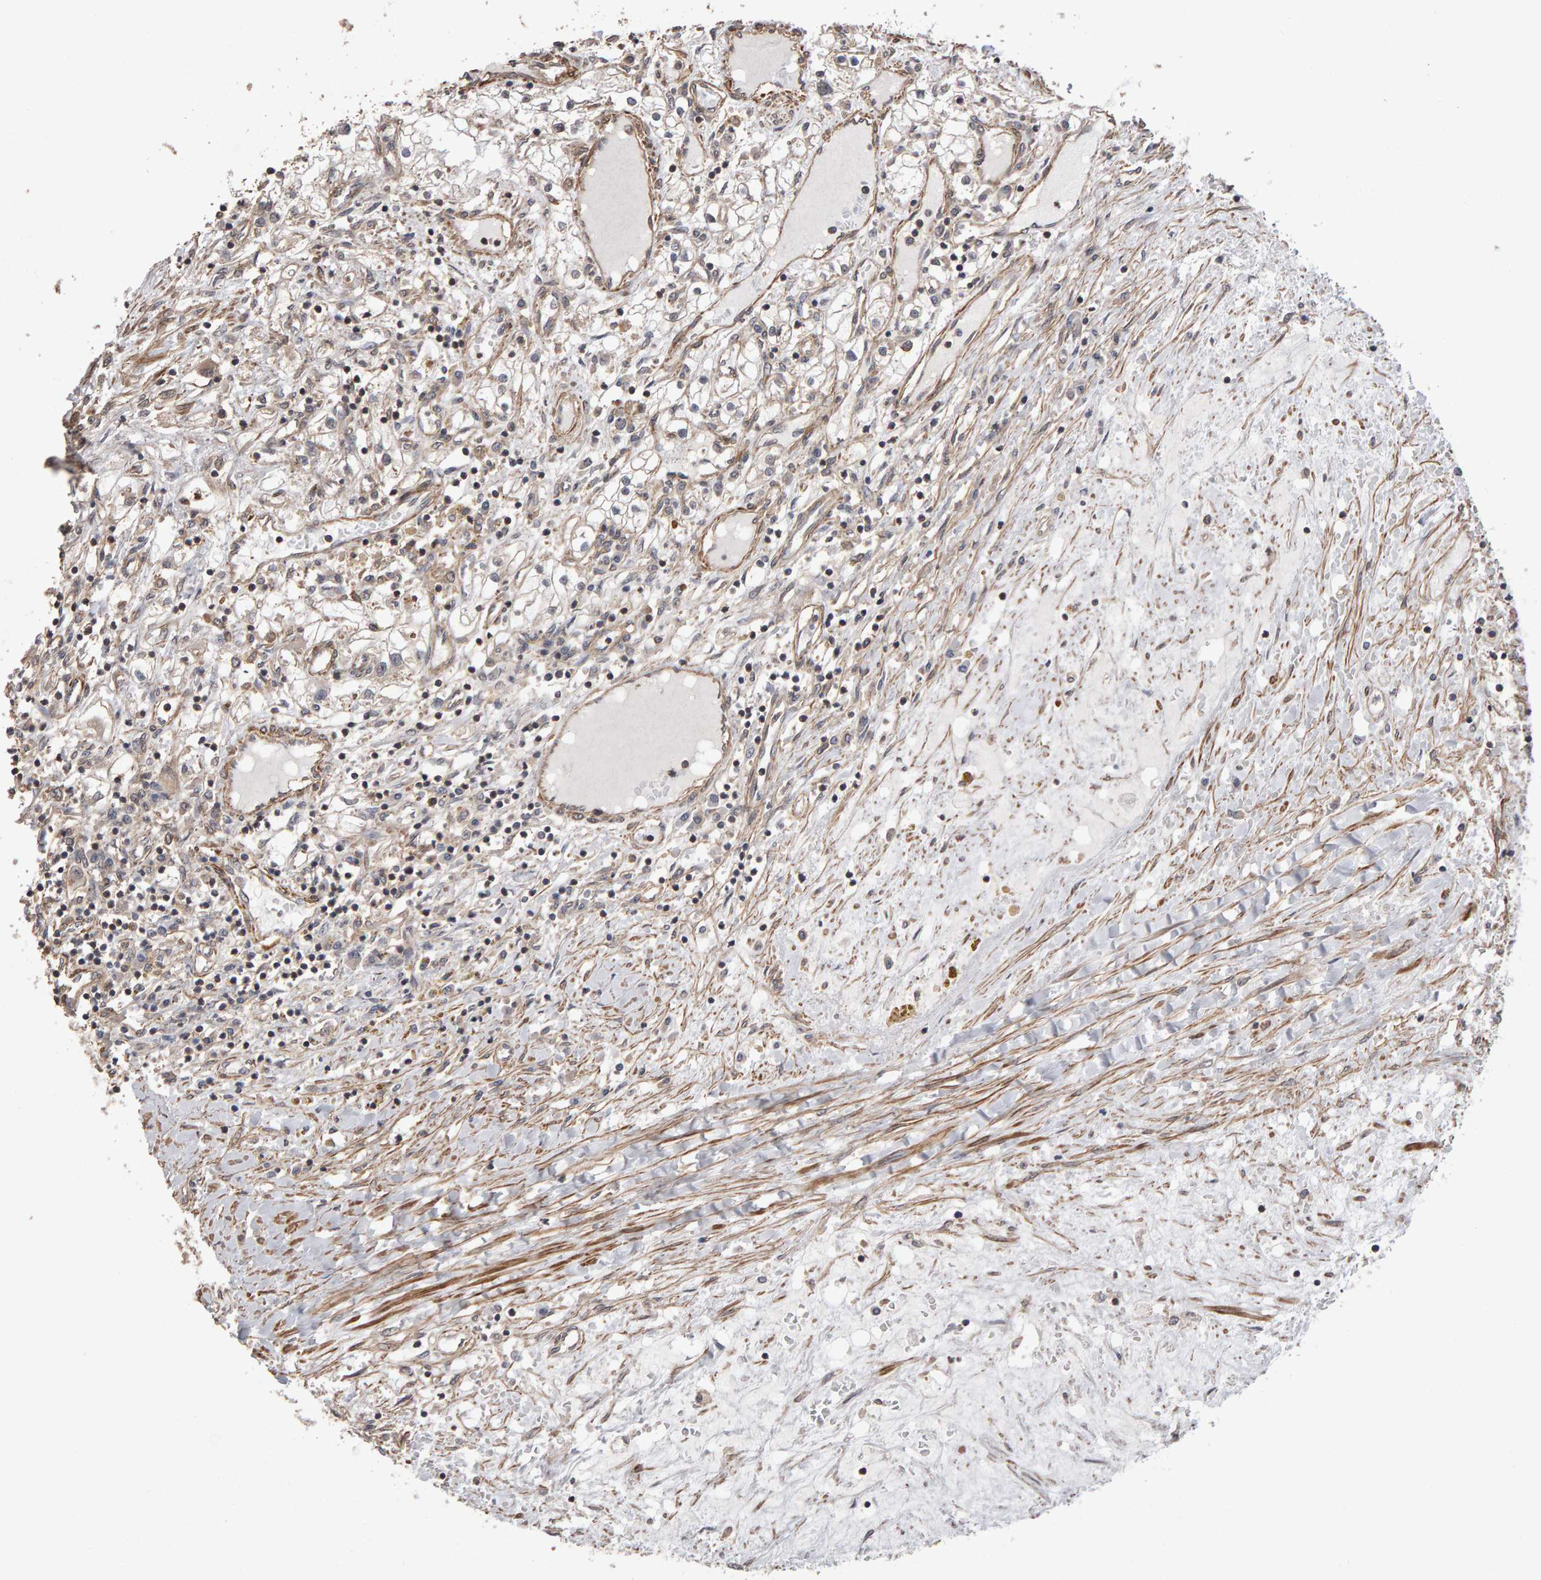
{"staining": {"intensity": "negative", "quantity": "none", "location": "none"}, "tissue": "renal cancer", "cell_type": "Tumor cells", "image_type": "cancer", "snomed": [{"axis": "morphology", "description": "Adenocarcinoma, NOS"}, {"axis": "topography", "description": "Kidney"}], "caption": "A high-resolution histopathology image shows IHC staining of renal cancer, which demonstrates no significant staining in tumor cells.", "gene": "SCRIB", "patient": {"sex": "male", "age": 68}}